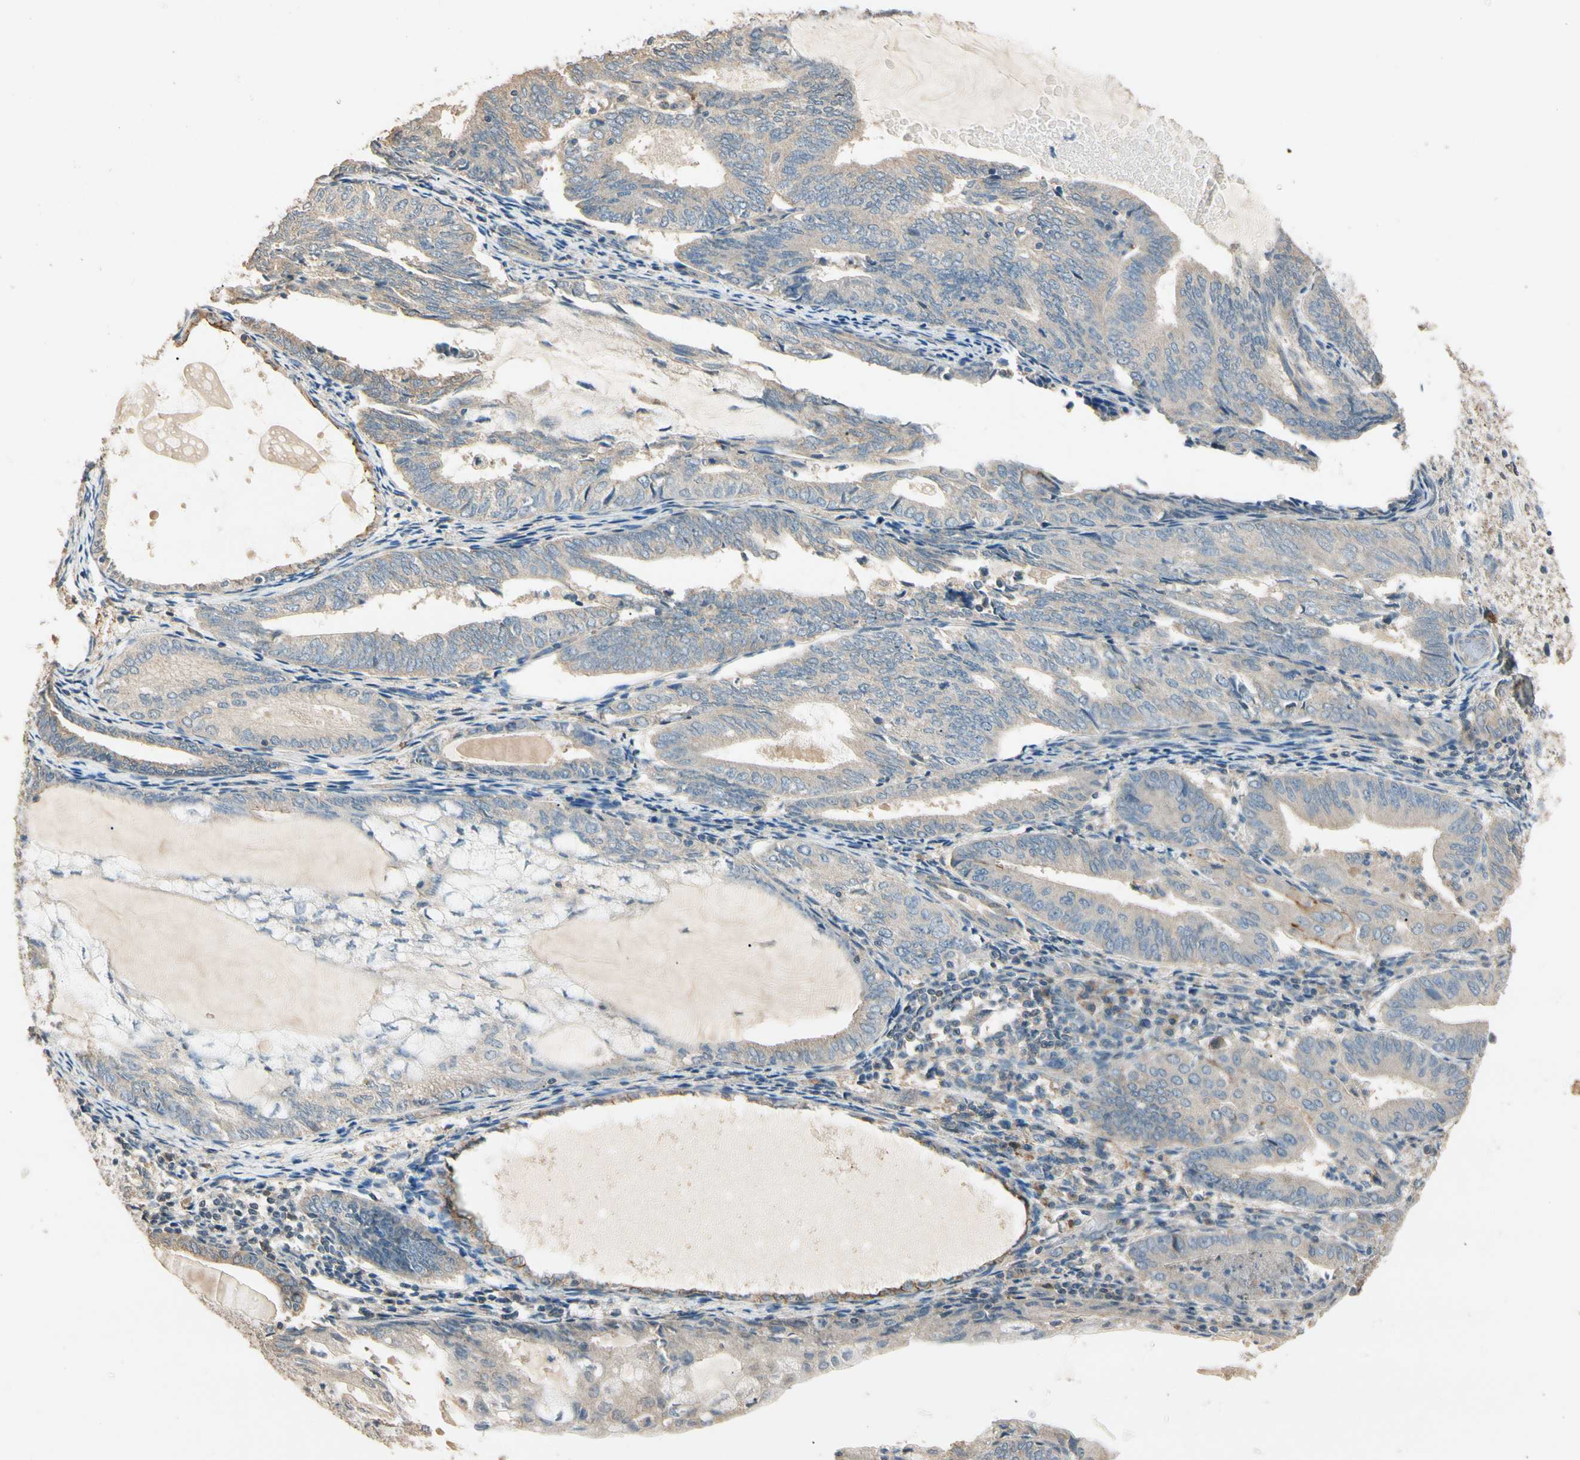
{"staining": {"intensity": "weak", "quantity": "25%-75%", "location": "cytoplasmic/membranous"}, "tissue": "endometrial cancer", "cell_type": "Tumor cells", "image_type": "cancer", "snomed": [{"axis": "morphology", "description": "Adenocarcinoma, NOS"}, {"axis": "topography", "description": "Endometrium"}], "caption": "Endometrial cancer (adenocarcinoma) stained for a protein (brown) shows weak cytoplasmic/membranous positive staining in about 25%-75% of tumor cells.", "gene": "CDH6", "patient": {"sex": "female", "age": 81}}